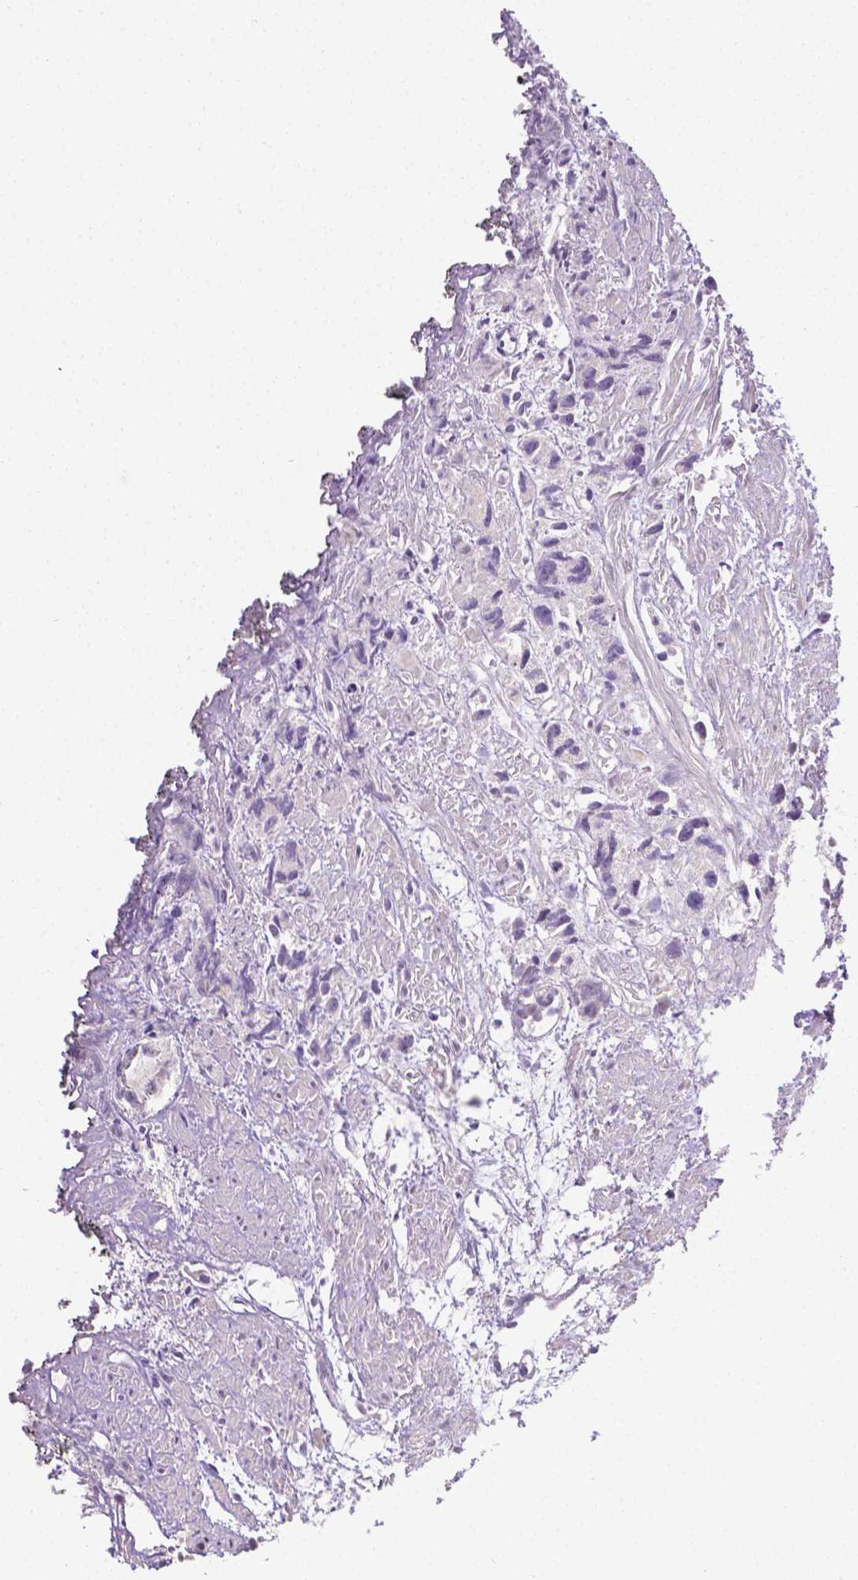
{"staining": {"intensity": "negative", "quantity": "none", "location": "none"}, "tissue": "prostate cancer", "cell_type": "Tumor cells", "image_type": "cancer", "snomed": [{"axis": "morphology", "description": "Adenocarcinoma, High grade"}, {"axis": "topography", "description": "Prostate"}], "caption": "Immunohistochemistry of human prostate cancer (adenocarcinoma (high-grade)) displays no staining in tumor cells.", "gene": "NXPH2", "patient": {"sex": "male", "age": 68}}